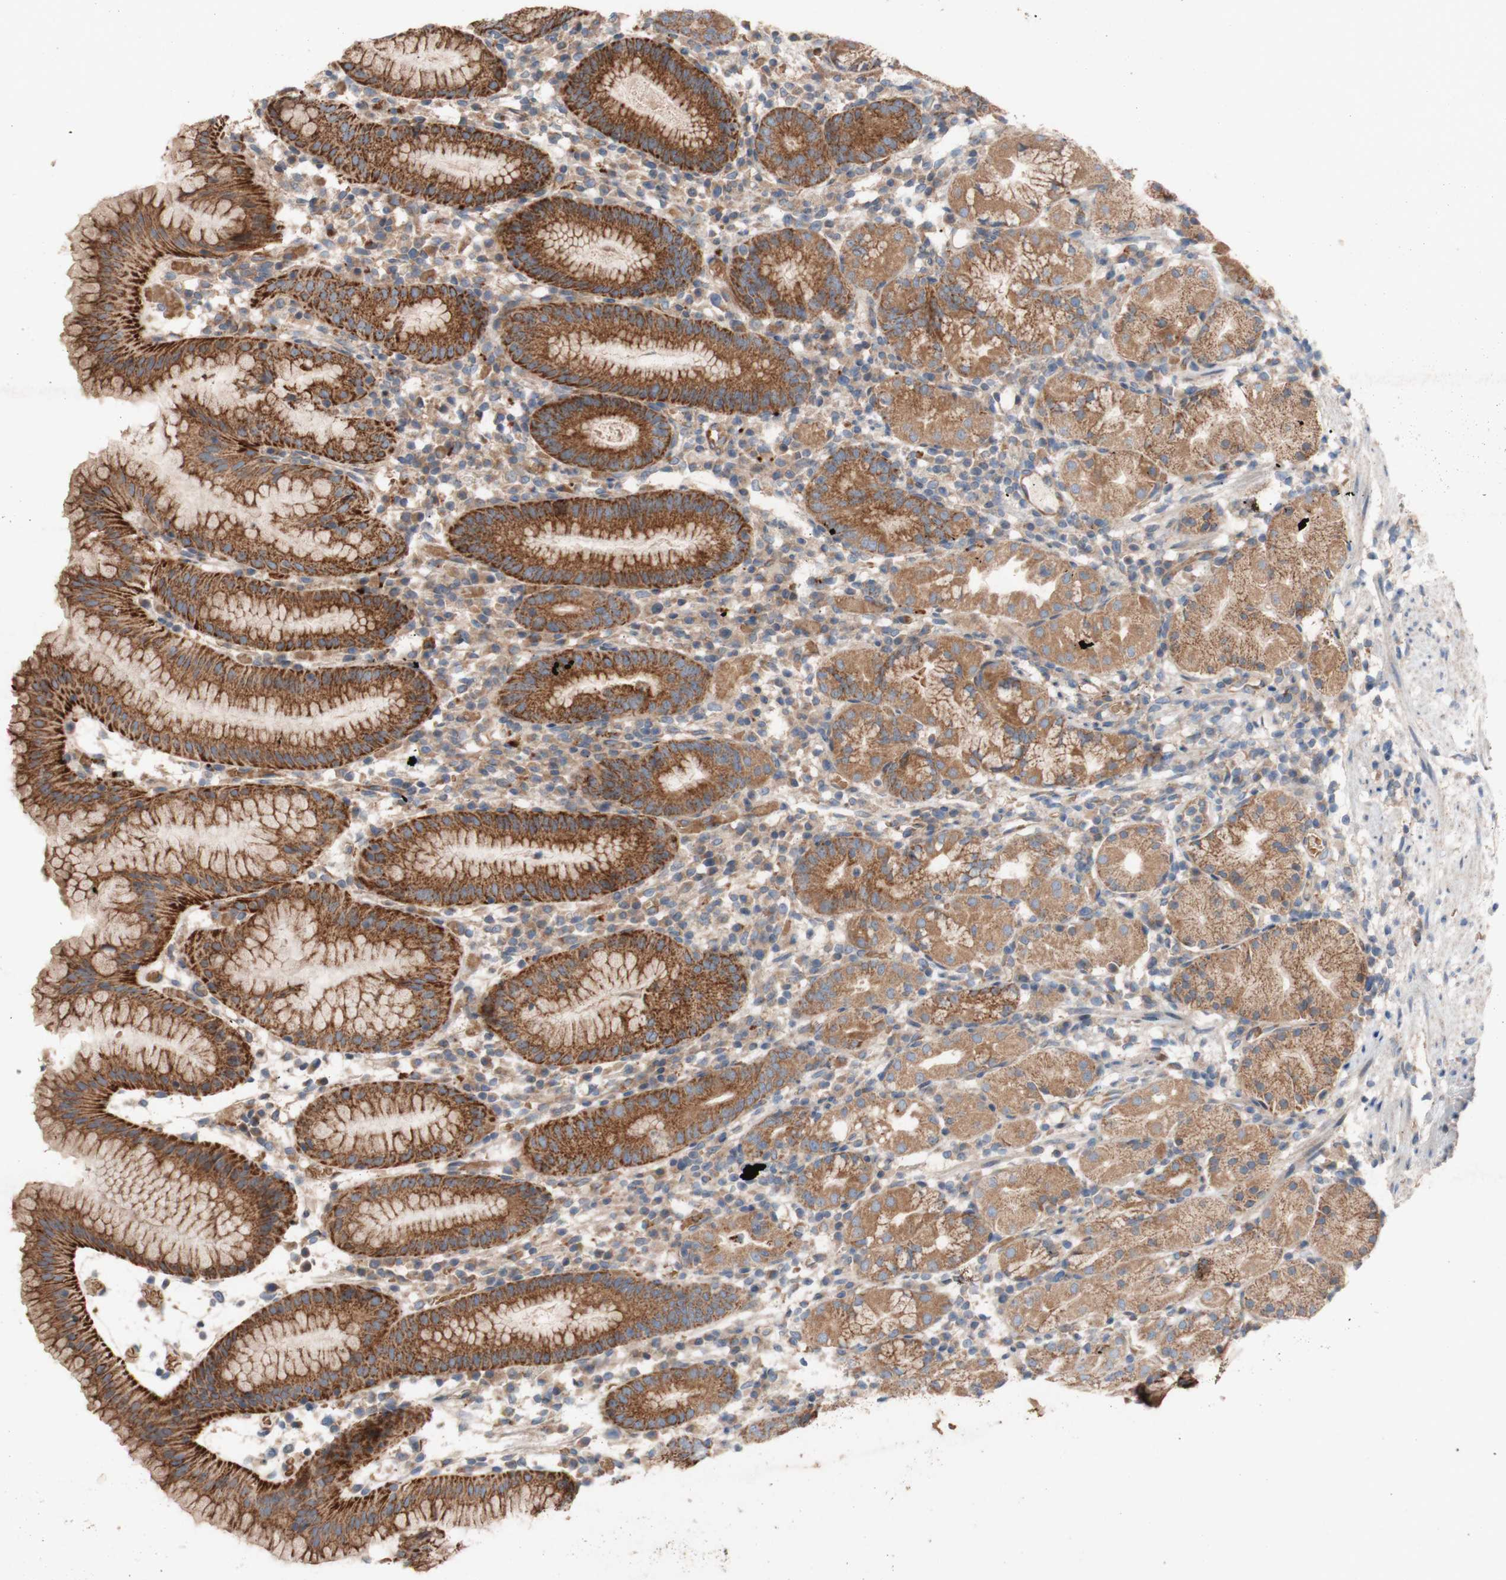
{"staining": {"intensity": "moderate", "quantity": ">75%", "location": "cytoplasmic/membranous"}, "tissue": "stomach", "cell_type": "Glandular cells", "image_type": "normal", "snomed": [{"axis": "morphology", "description": "Normal tissue, NOS"}, {"axis": "topography", "description": "Stomach"}, {"axis": "topography", "description": "Stomach, lower"}], "caption": "Stomach stained for a protein (brown) exhibits moderate cytoplasmic/membranous positive staining in approximately >75% of glandular cells.", "gene": "TST", "patient": {"sex": "female", "age": 75}}